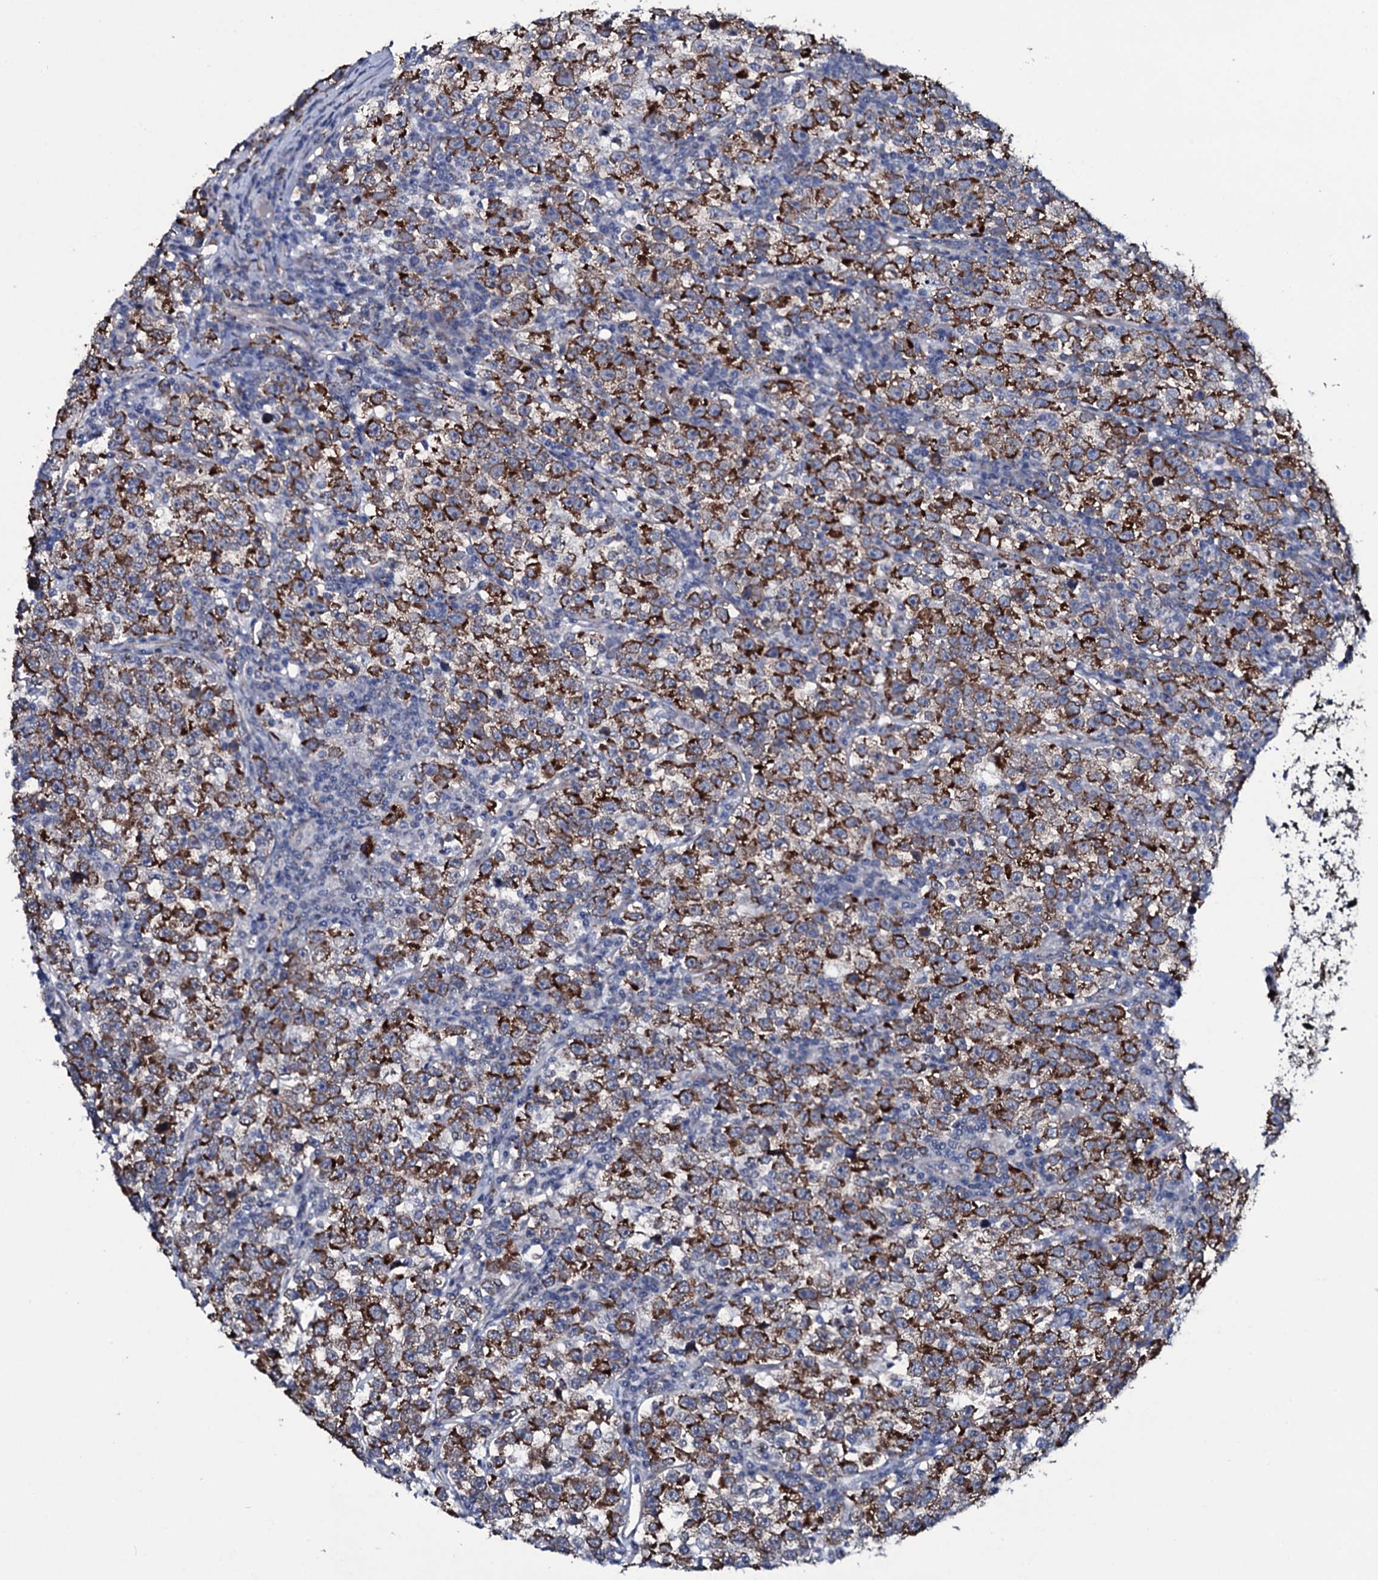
{"staining": {"intensity": "strong", "quantity": ">75%", "location": "cytoplasmic/membranous"}, "tissue": "testis cancer", "cell_type": "Tumor cells", "image_type": "cancer", "snomed": [{"axis": "morphology", "description": "Normal tissue, NOS"}, {"axis": "morphology", "description": "Seminoma, NOS"}, {"axis": "topography", "description": "Testis"}], "caption": "Brown immunohistochemical staining in testis cancer shows strong cytoplasmic/membranous expression in approximately >75% of tumor cells.", "gene": "WIPF3", "patient": {"sex": "male", "age": 43}}